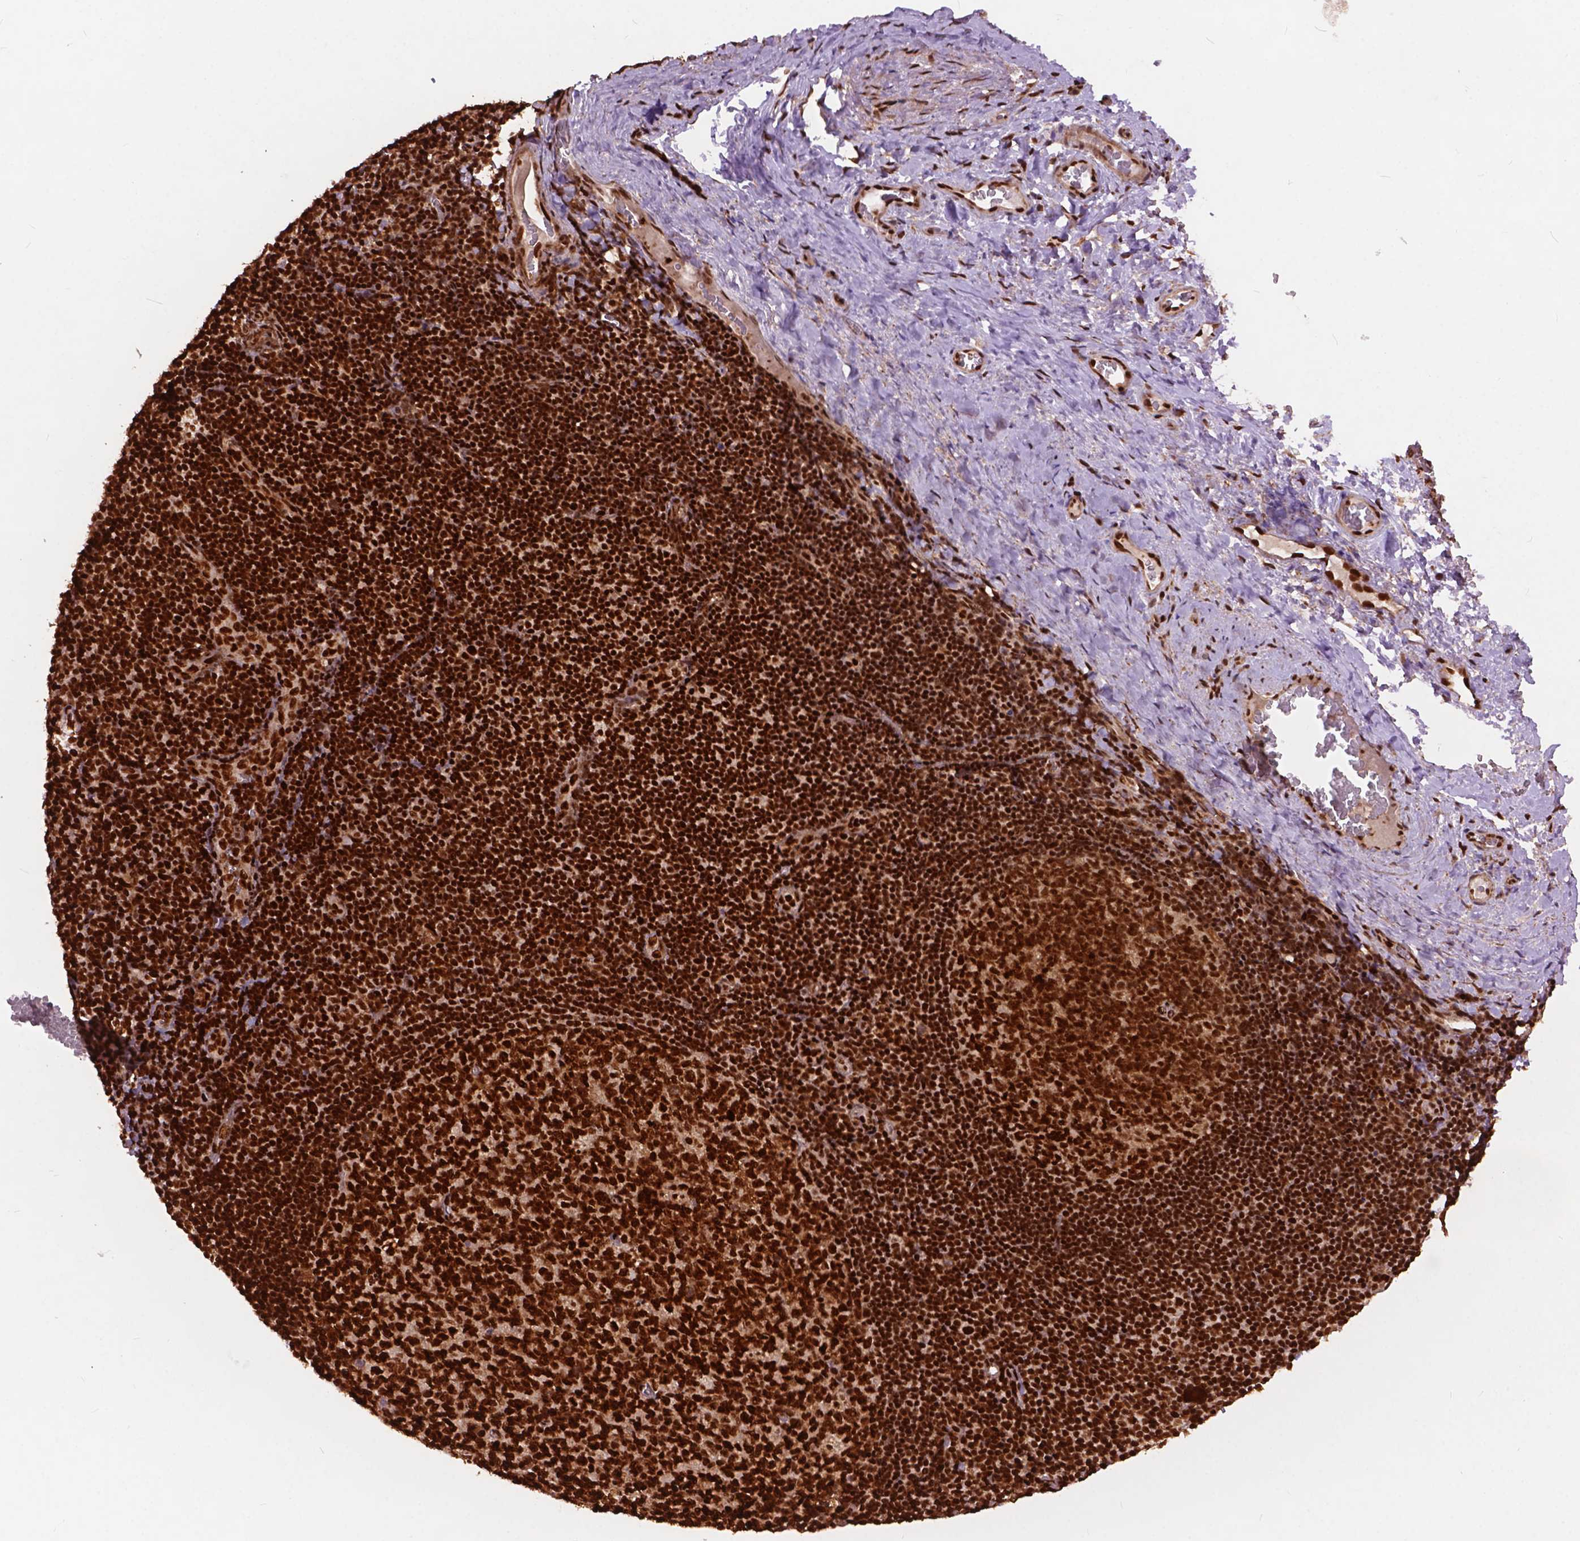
{"staining": {"intensity": "strong", "quantity": ">75%", "location": "nuclear"}, "tissue": "tonsil", "cell_type": "Germinal center cells", "image_type": "normal", "snomed": [{"axis": "morphology", "description": "Normal tissue, NOS"}, {"axis": "morphology", "description": "Inflammation, NOS"}, {"axis": "topography", "description": "Tonsil"}], "caption": "DAB immunohistochemical staining of benign human tonsil displays strong nuclear protein positivity in about >75% of germinal center cells. The staining is performed using DAB brown chromogen to label protein expression. The nuclei are counter-stained blue using hematoxylin.", "gene": "ANP32A", "patient": {"sex": "female", "age": 31}}